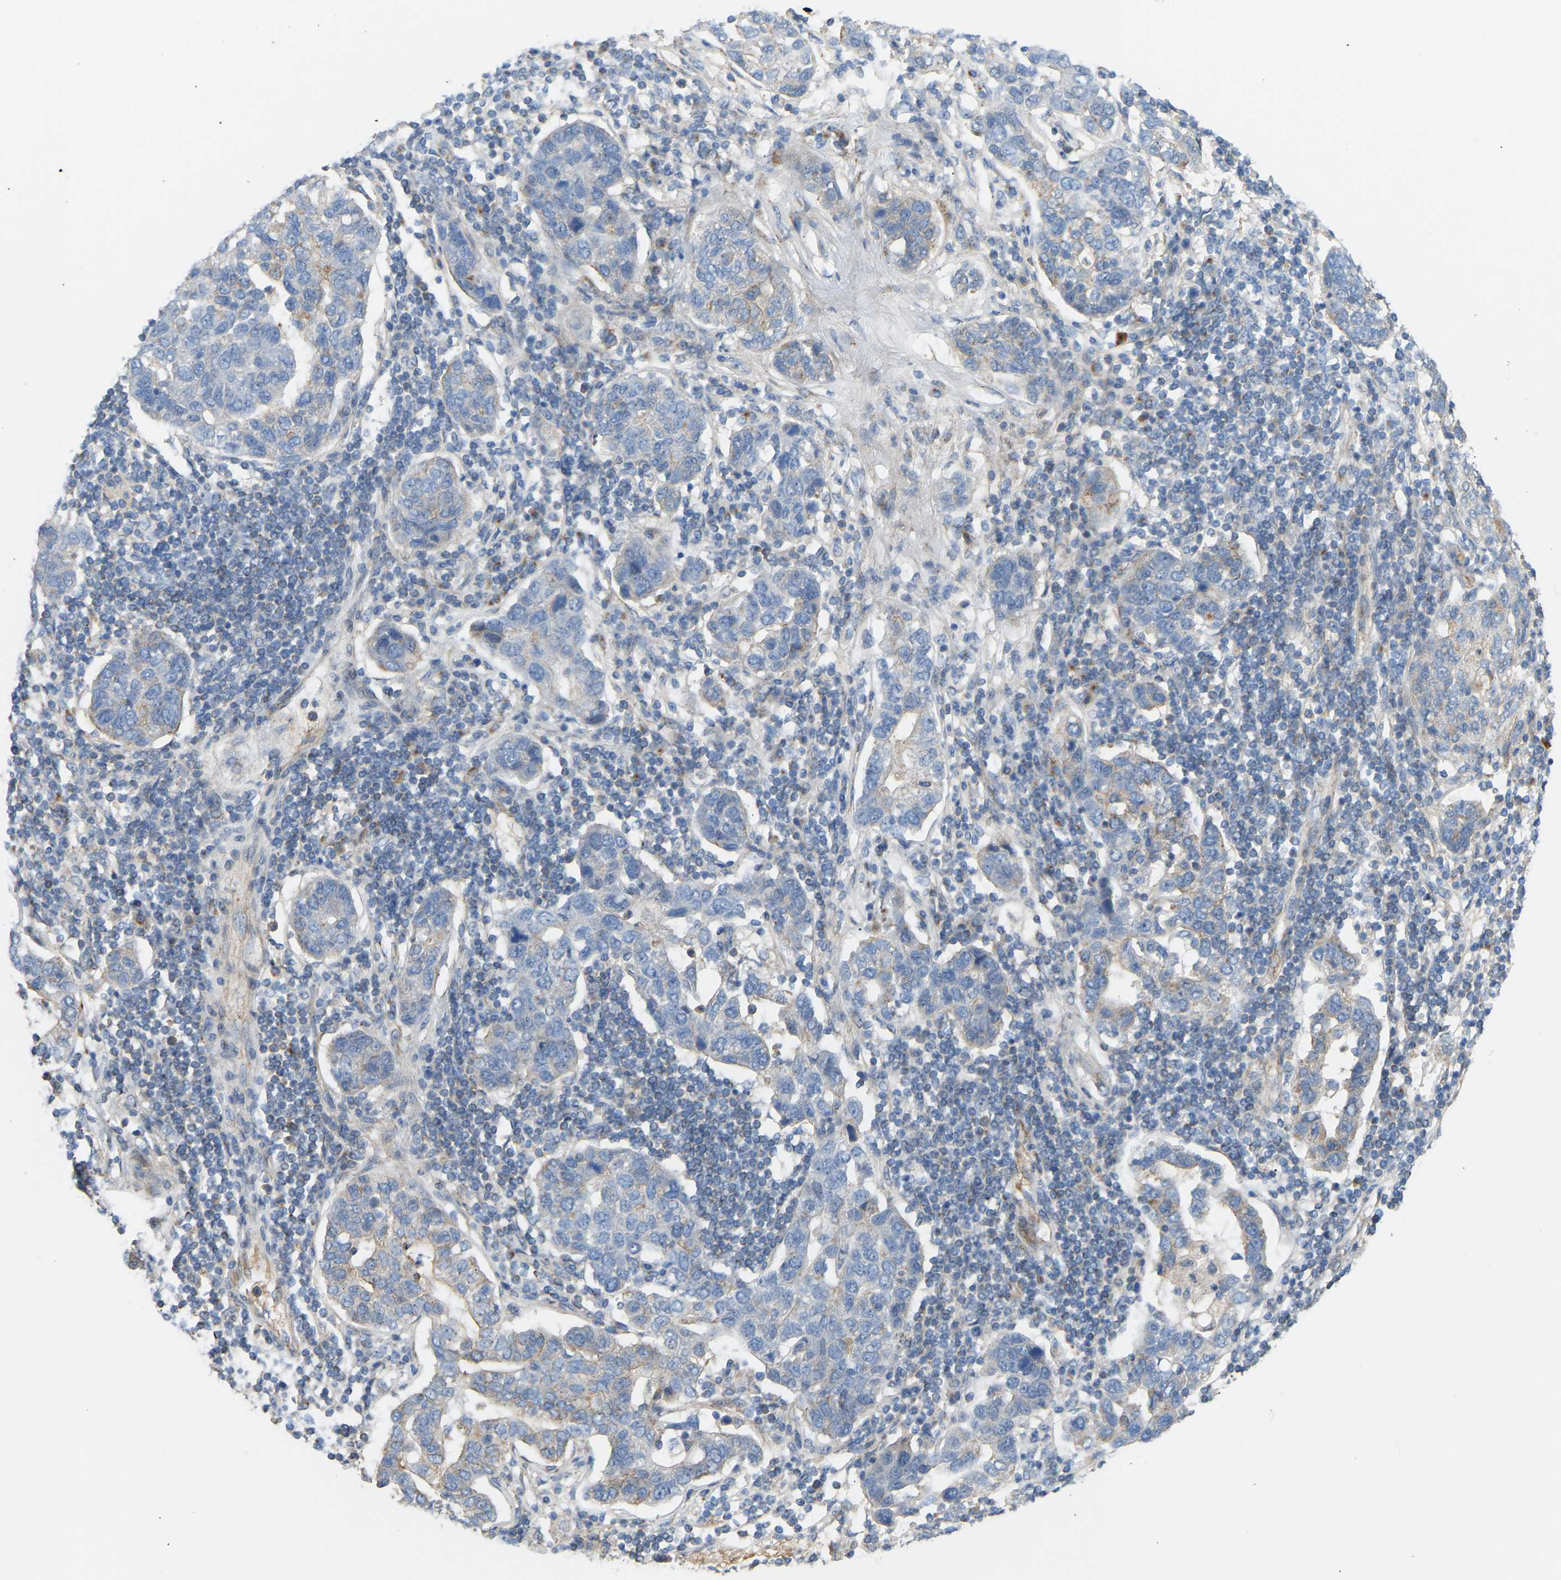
{"staining": {"intensity": "negative", "quantity": "none", "location": "none"}, "tissue": "pancreatic cancer", "cell_type": "Tumor cells", "image_type": "cancer", "snomed": [{"axis": "morphology", "description": "Adenocarcinoma, NOS"}, {"axis": "topography", "description": "Pancreas"}], "caption": "A high-resolution histopathology image shows immunohistochemistry (IHC) staining of pancreatic cancer, which exhibits no significant staining in tumor cells. Nuclei are stained in blue.", "gene": "YIPF2", "patient": {"sex": "female", "age": 61}}